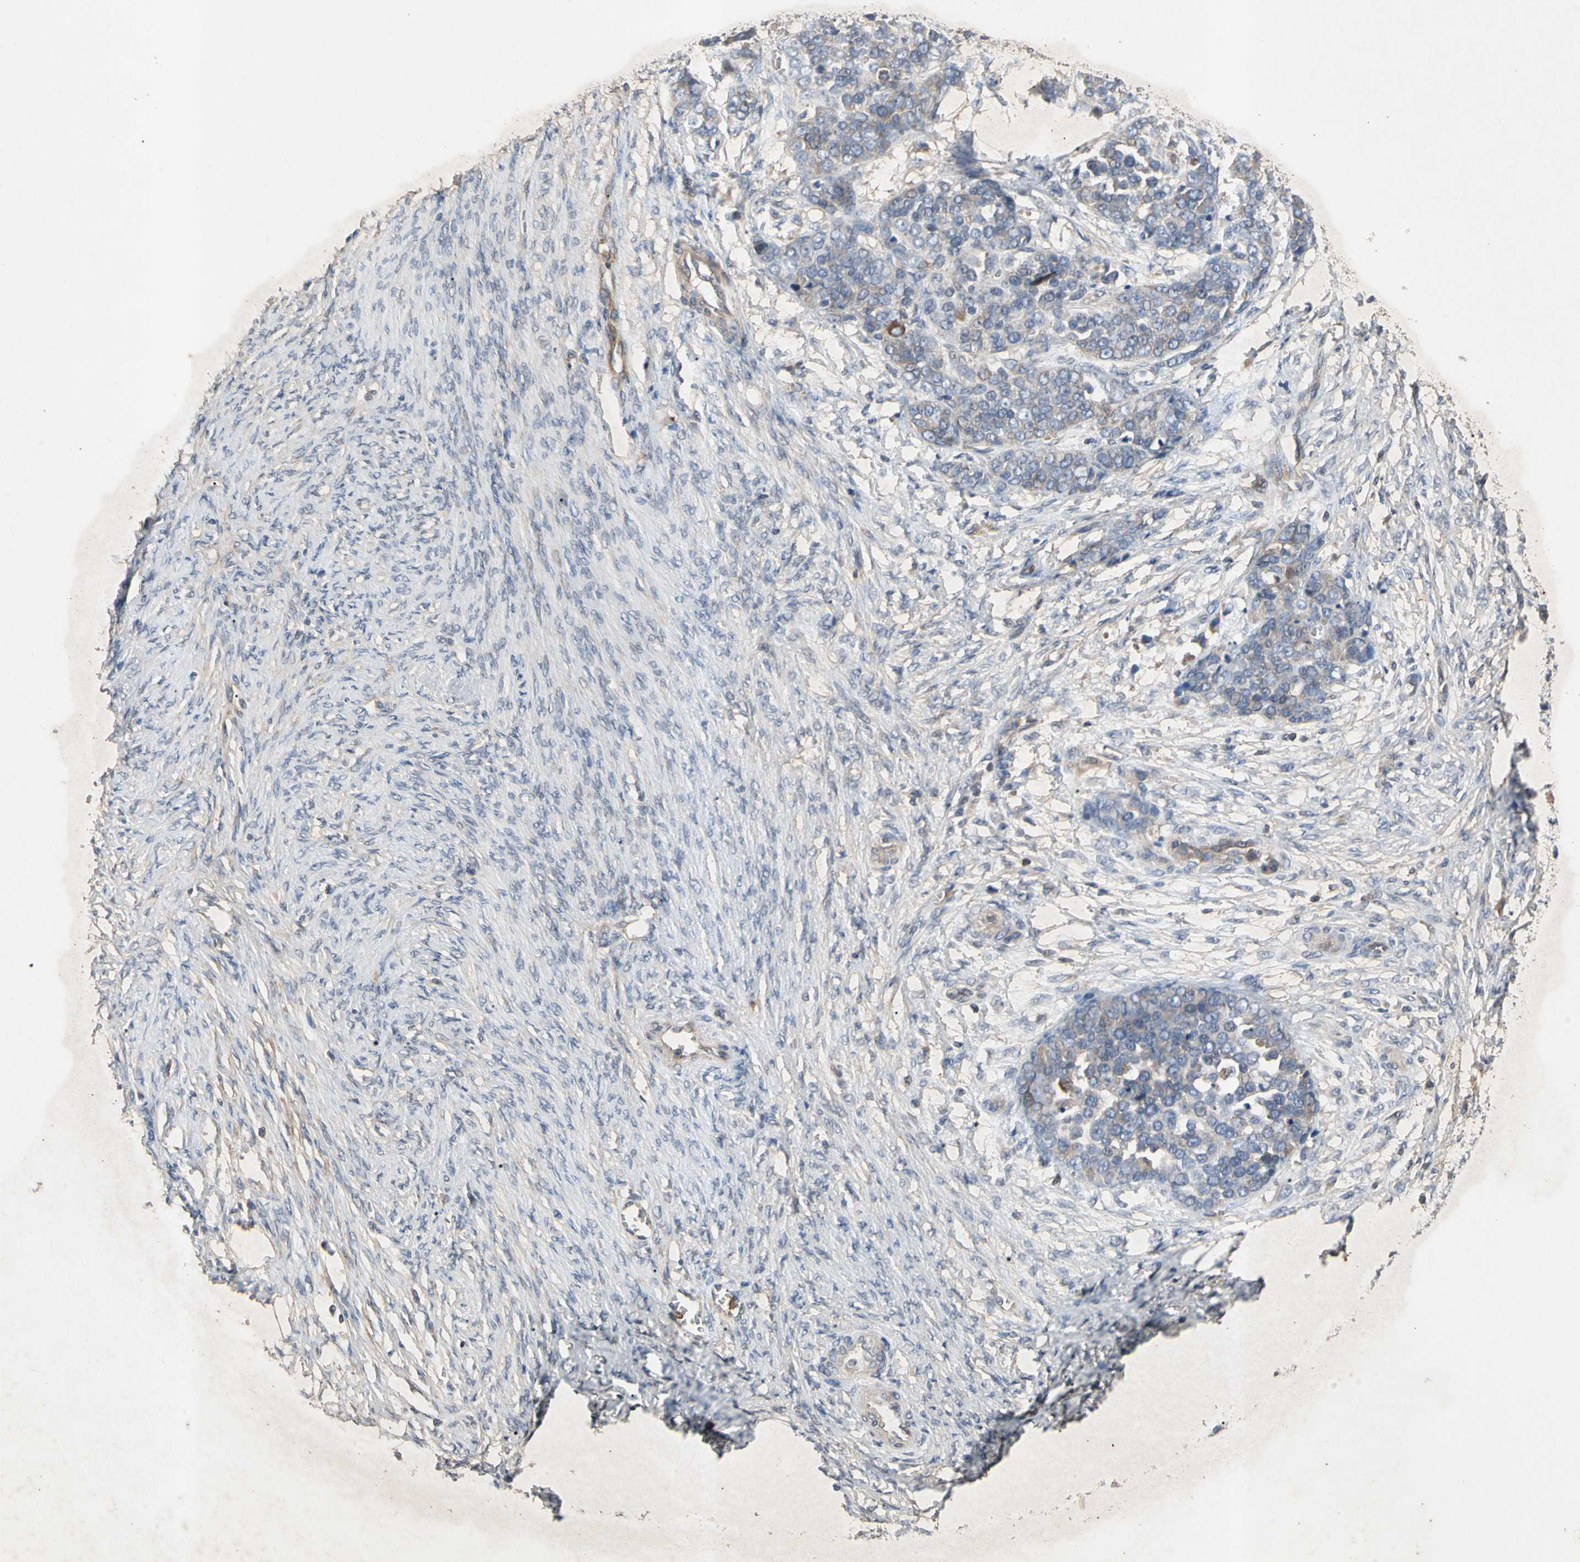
{"staining": {"intensity": "weak", "quantity": "<25%", "location": "cytoplasmic/membranous"}, "tissue": "ovarian cancer", "cell_type": "Tumor cells", "image_type": "cancer", "snomed": [{"axis": "morphology", "description": "Cystadenocarcinoma, serous, NOS"}, {"axis": "topography", "description": "Ovary"}], "caption": "The photomicrograph shows no significant expression in tumor cells of serous cystadenocarcinoma (ovarian).", "gene": "CRTAC1", "patient": {"sex": "female", "age": 44}}